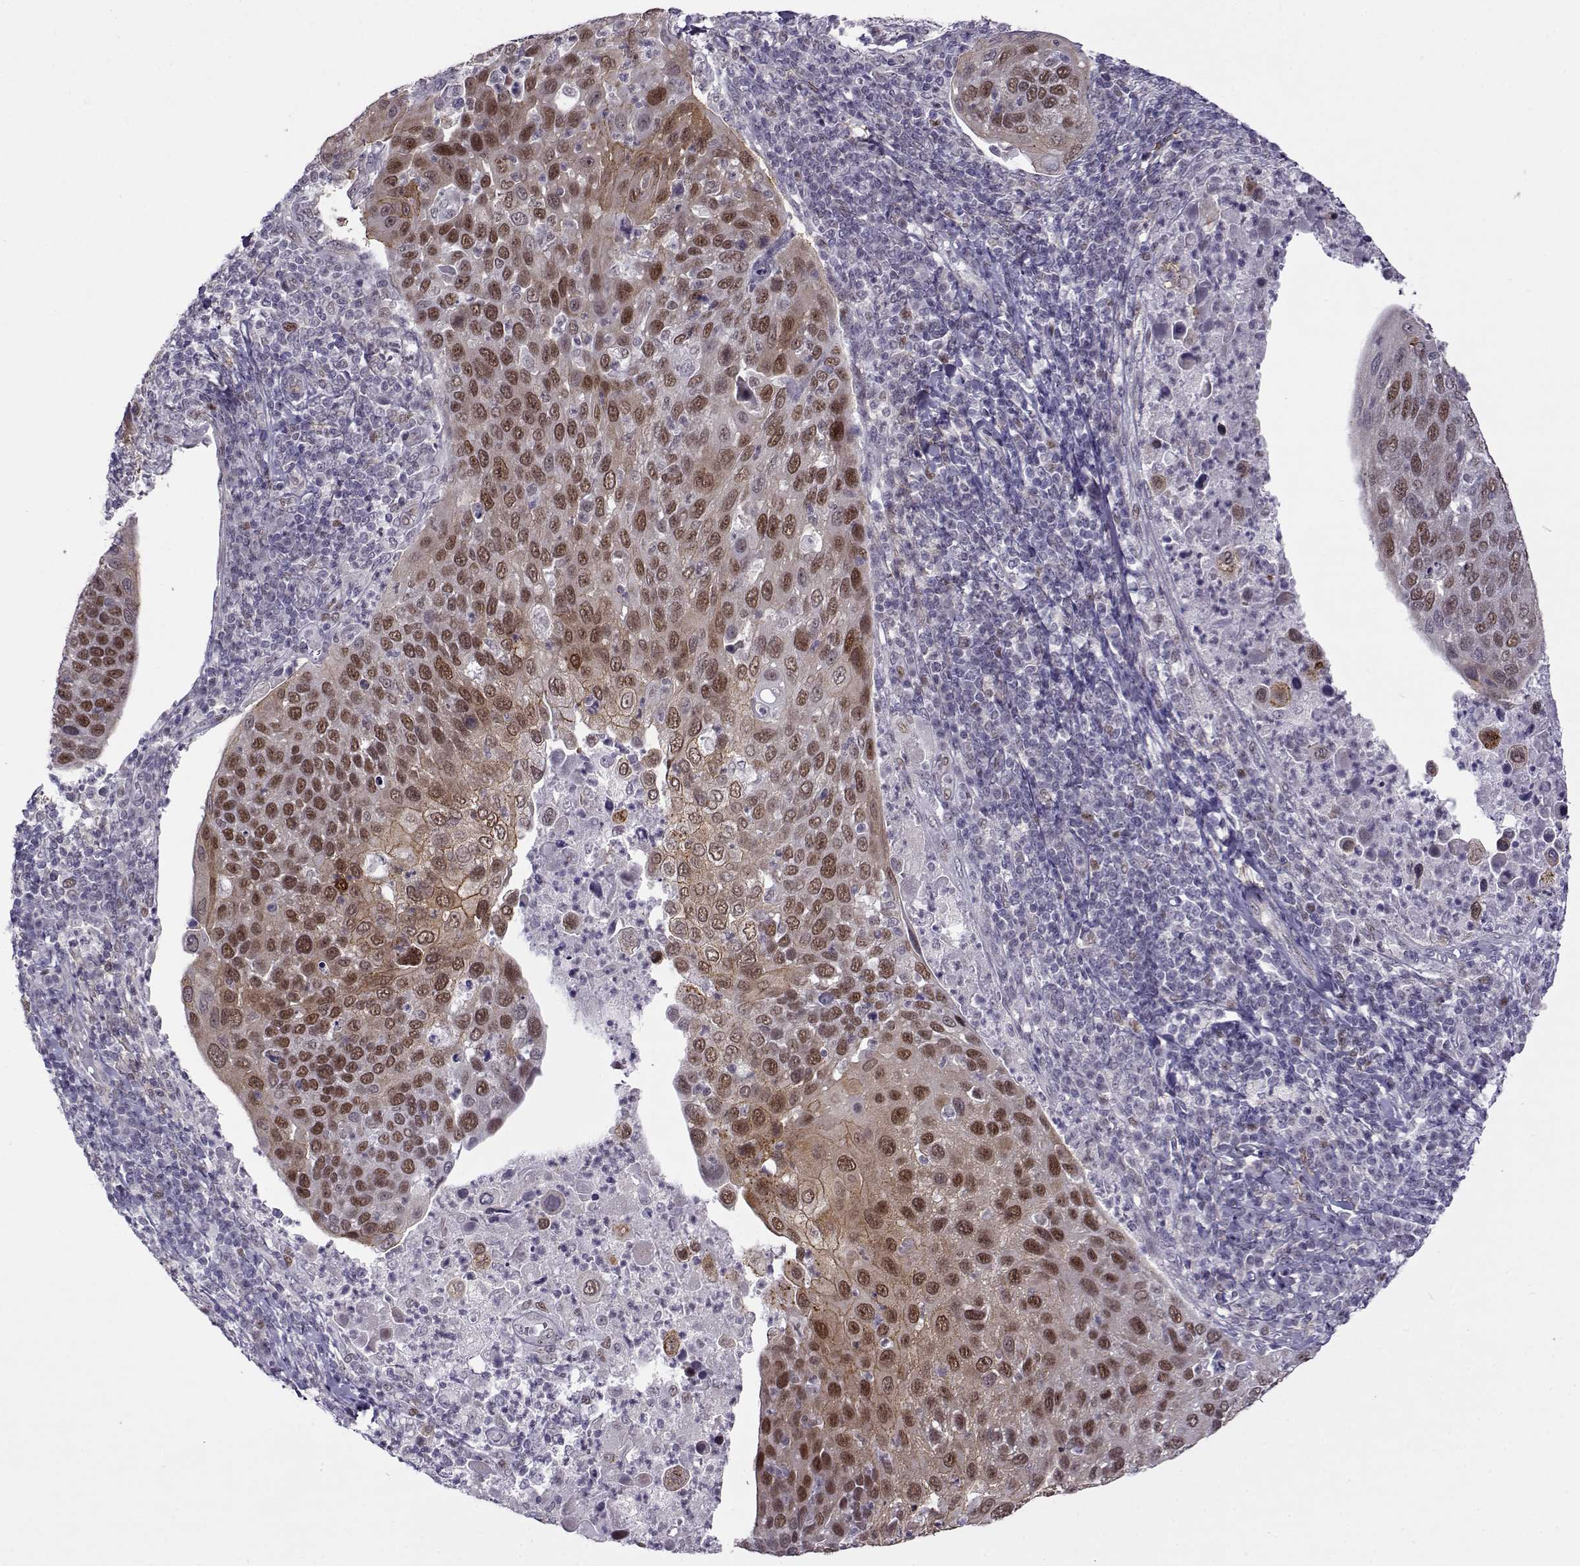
{"staining": {"intensity": "moderate", "quantity": ">75%", "location": "nuclear"}, "tissue": "cervical cancer", "cell_type": "Tumor cells", "image_type": "cancer", "snomed": [{"axis": "morphology", "description": "Squamous cell carcinoma, NOS"}, {"axis": "topography", "description": "Cervix"}], "caption": "Tumor cells show medium levels of moderate nuclear expression in approximately >75% of cells in cervical cancer. (DAB IHC, brown staining for protein, blue staining for nuclei).", "gene": "BACH1", "patient": {"sex": "female", "age": 54}}